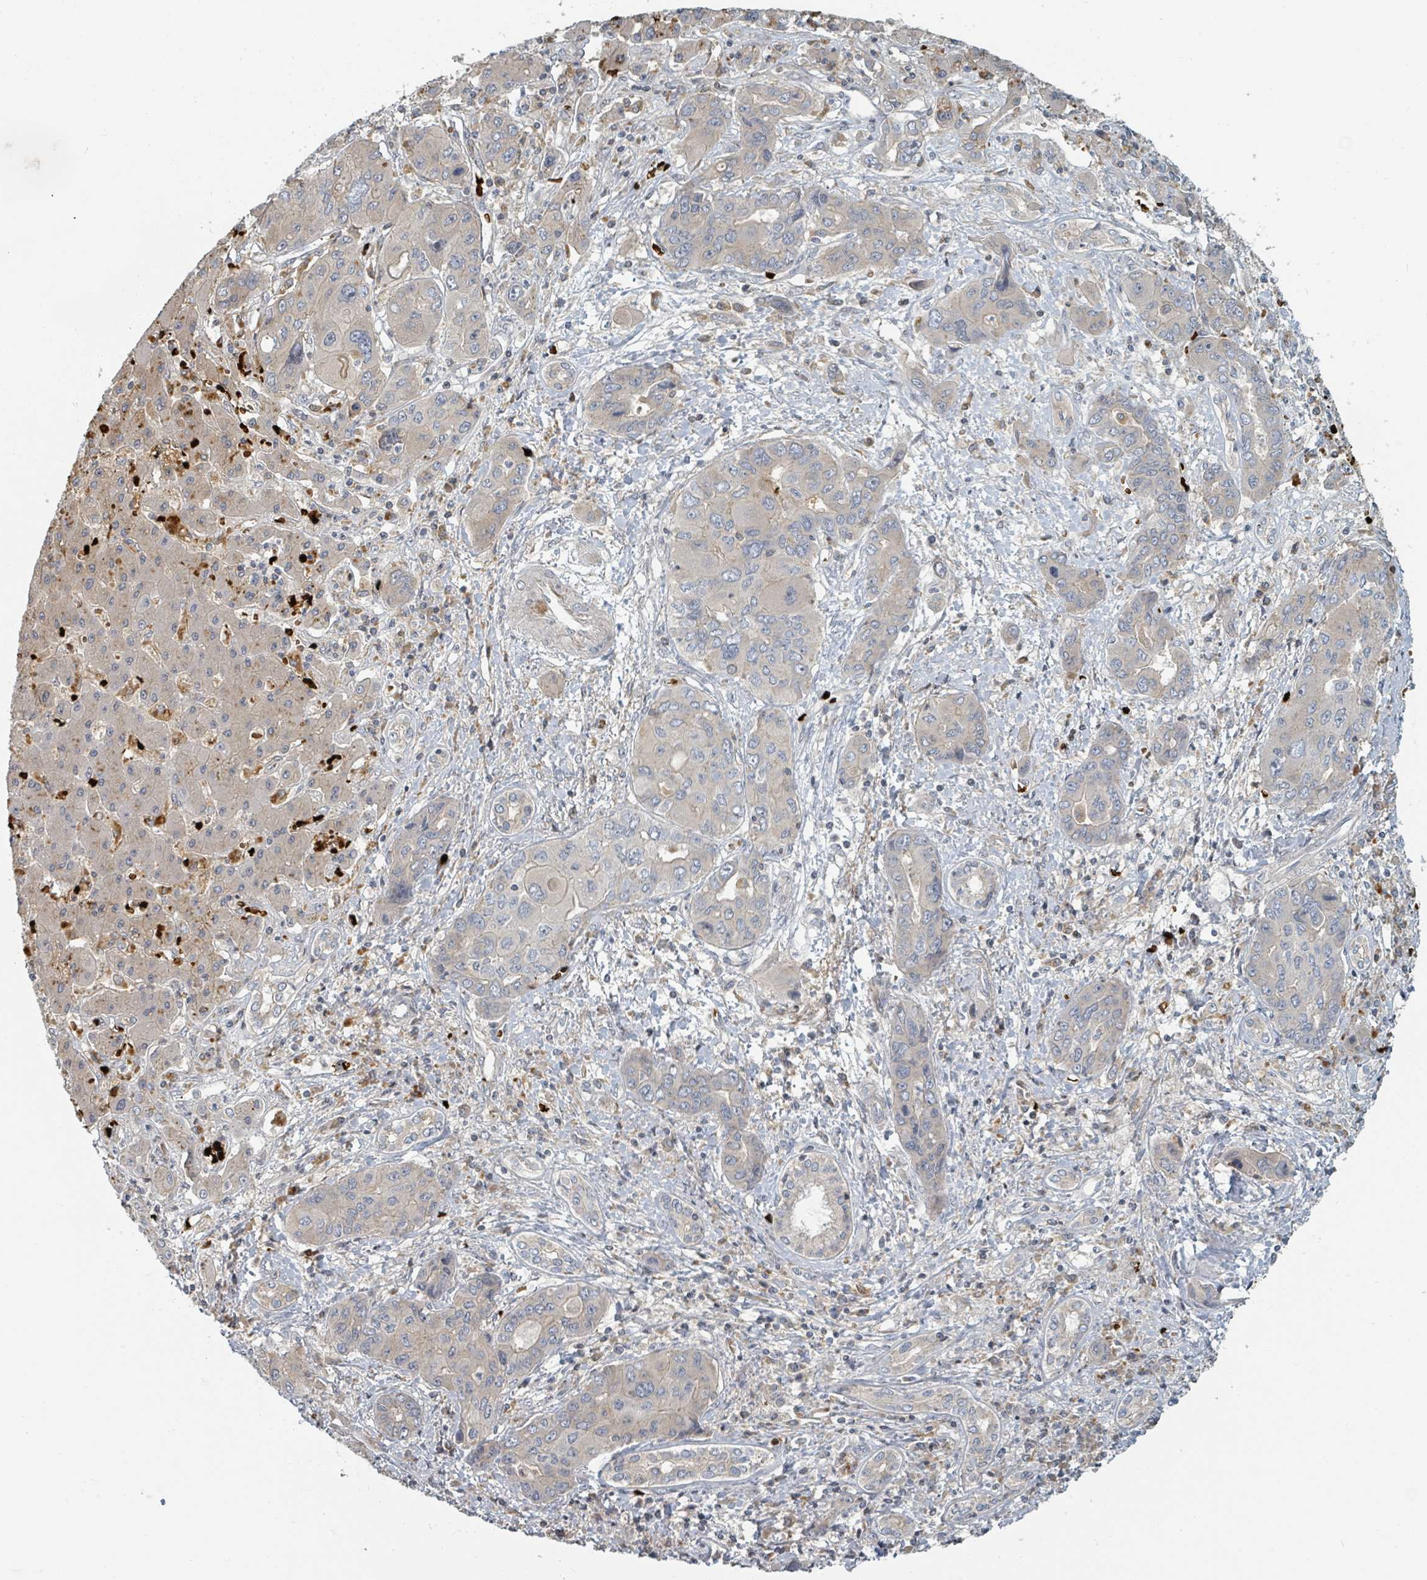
{"staining": {"intensity": "negative", "quantity": "none", "location": "none"}, "tissue": "liver cancer", "cell_type": "Tumor cells", "image_type": "cancer", "snomed": [{"axis": "morphology", "description": "Cholangiocarcinoma"}, {"axis": "topography", "description": "Liver"}], "caption": "IHC of liver cancer exhibits no positivity in tumor cells.", "gene": "TRPC4AP", "patient": {"sex": "male", "age": 67}}